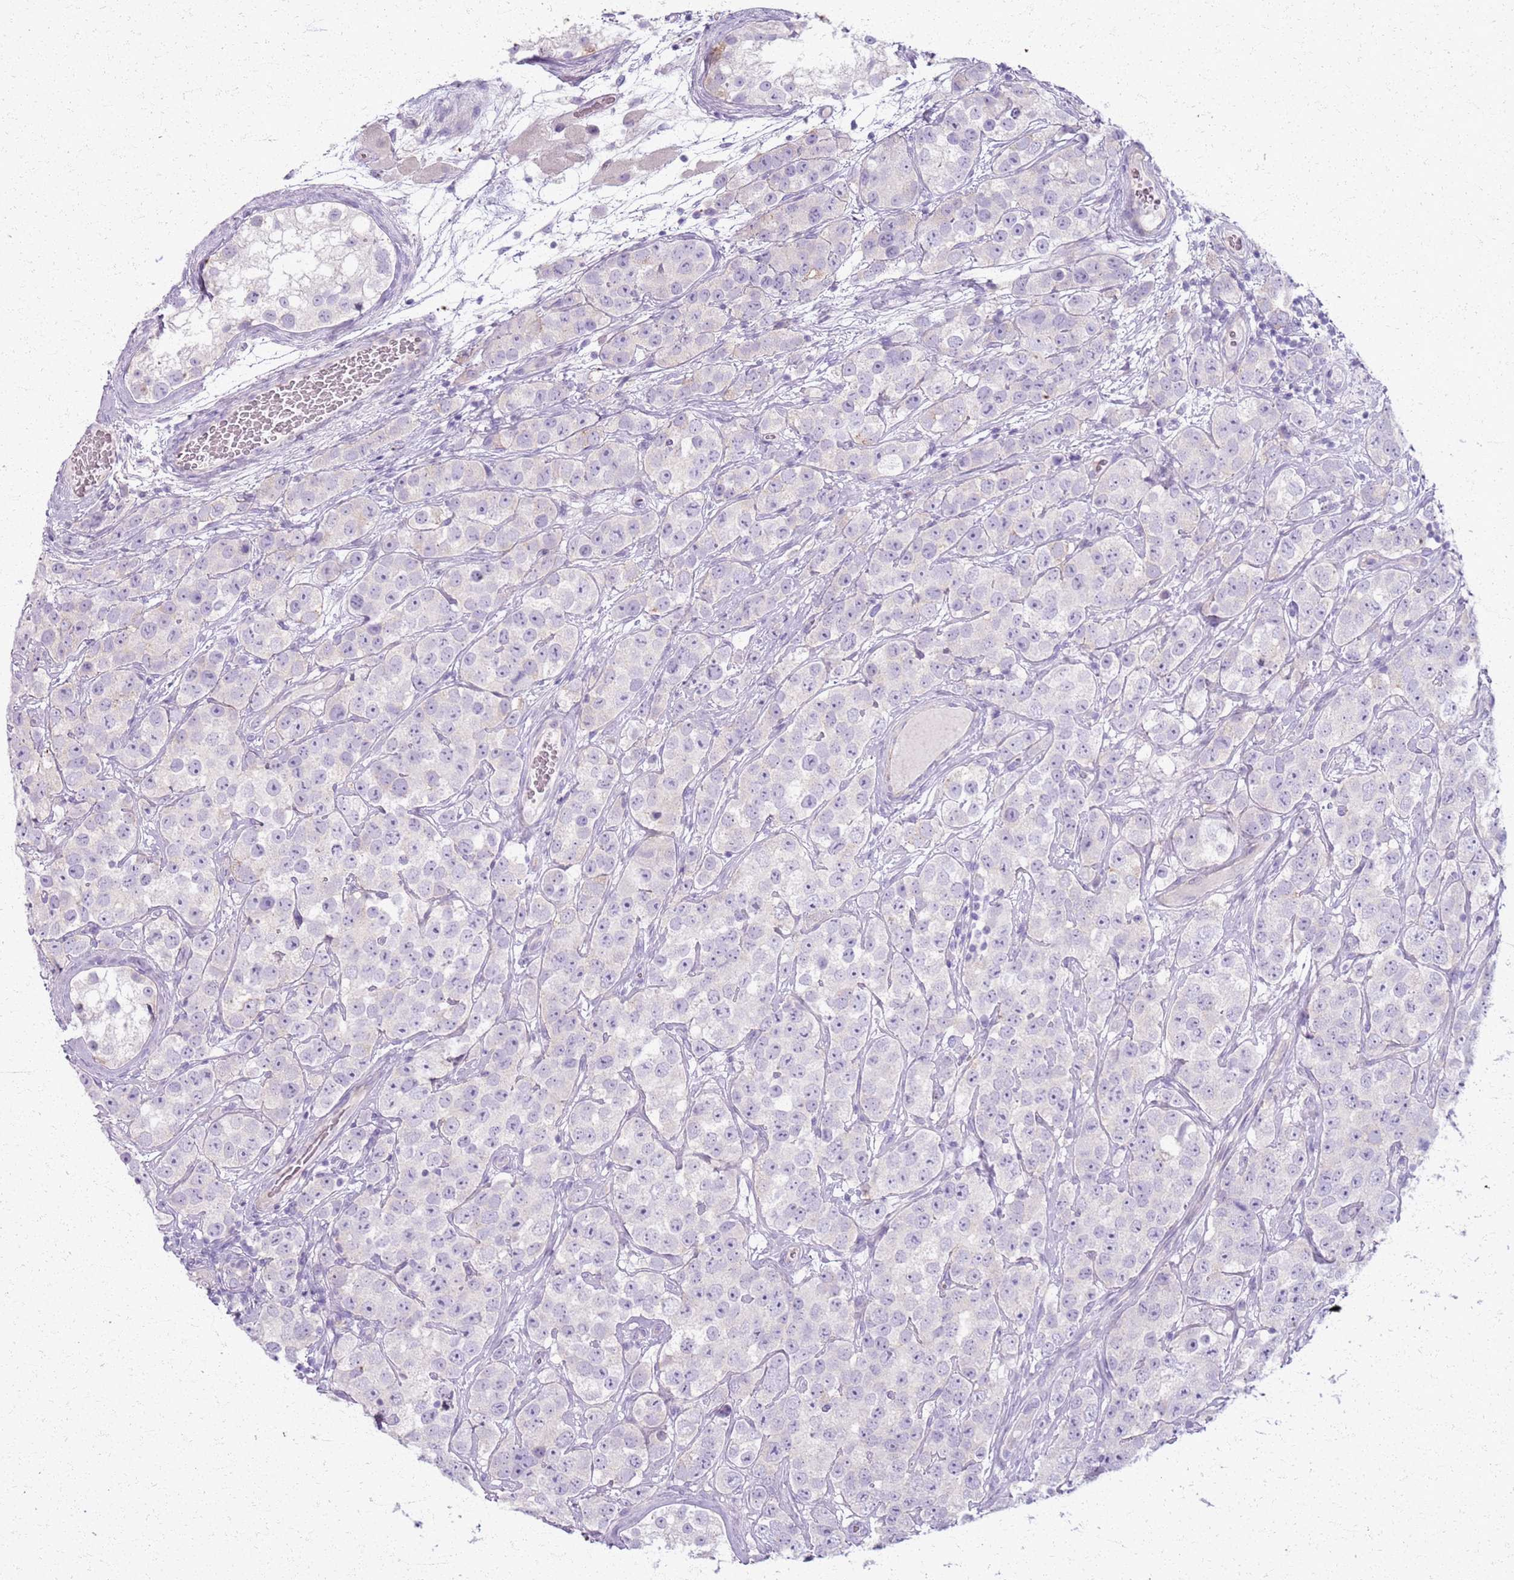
{"staining": {"intensity": "negative", "quantity": "none", "location": "none"}, "tissue": "testis cancer", "cell_type": "Tumor cells", "image_type": "cancer", "snomed": [{"axis": "morphology", "description": "Seminoma, NOS"}, {"axis": "topography", "description": "Testis"}], "caption": "An immunohistochemistry photomicrograph of testis cancer is shown. There is no staining in tumor cells of testis cancer. Brightfield microscopy of immunohistochemistry (IHC) stained with DAB (brown) and hematoxylin (blue), captured at high magnification.", "gene": "CSRP3", "patient": {"sex": "male", "age": 28}}